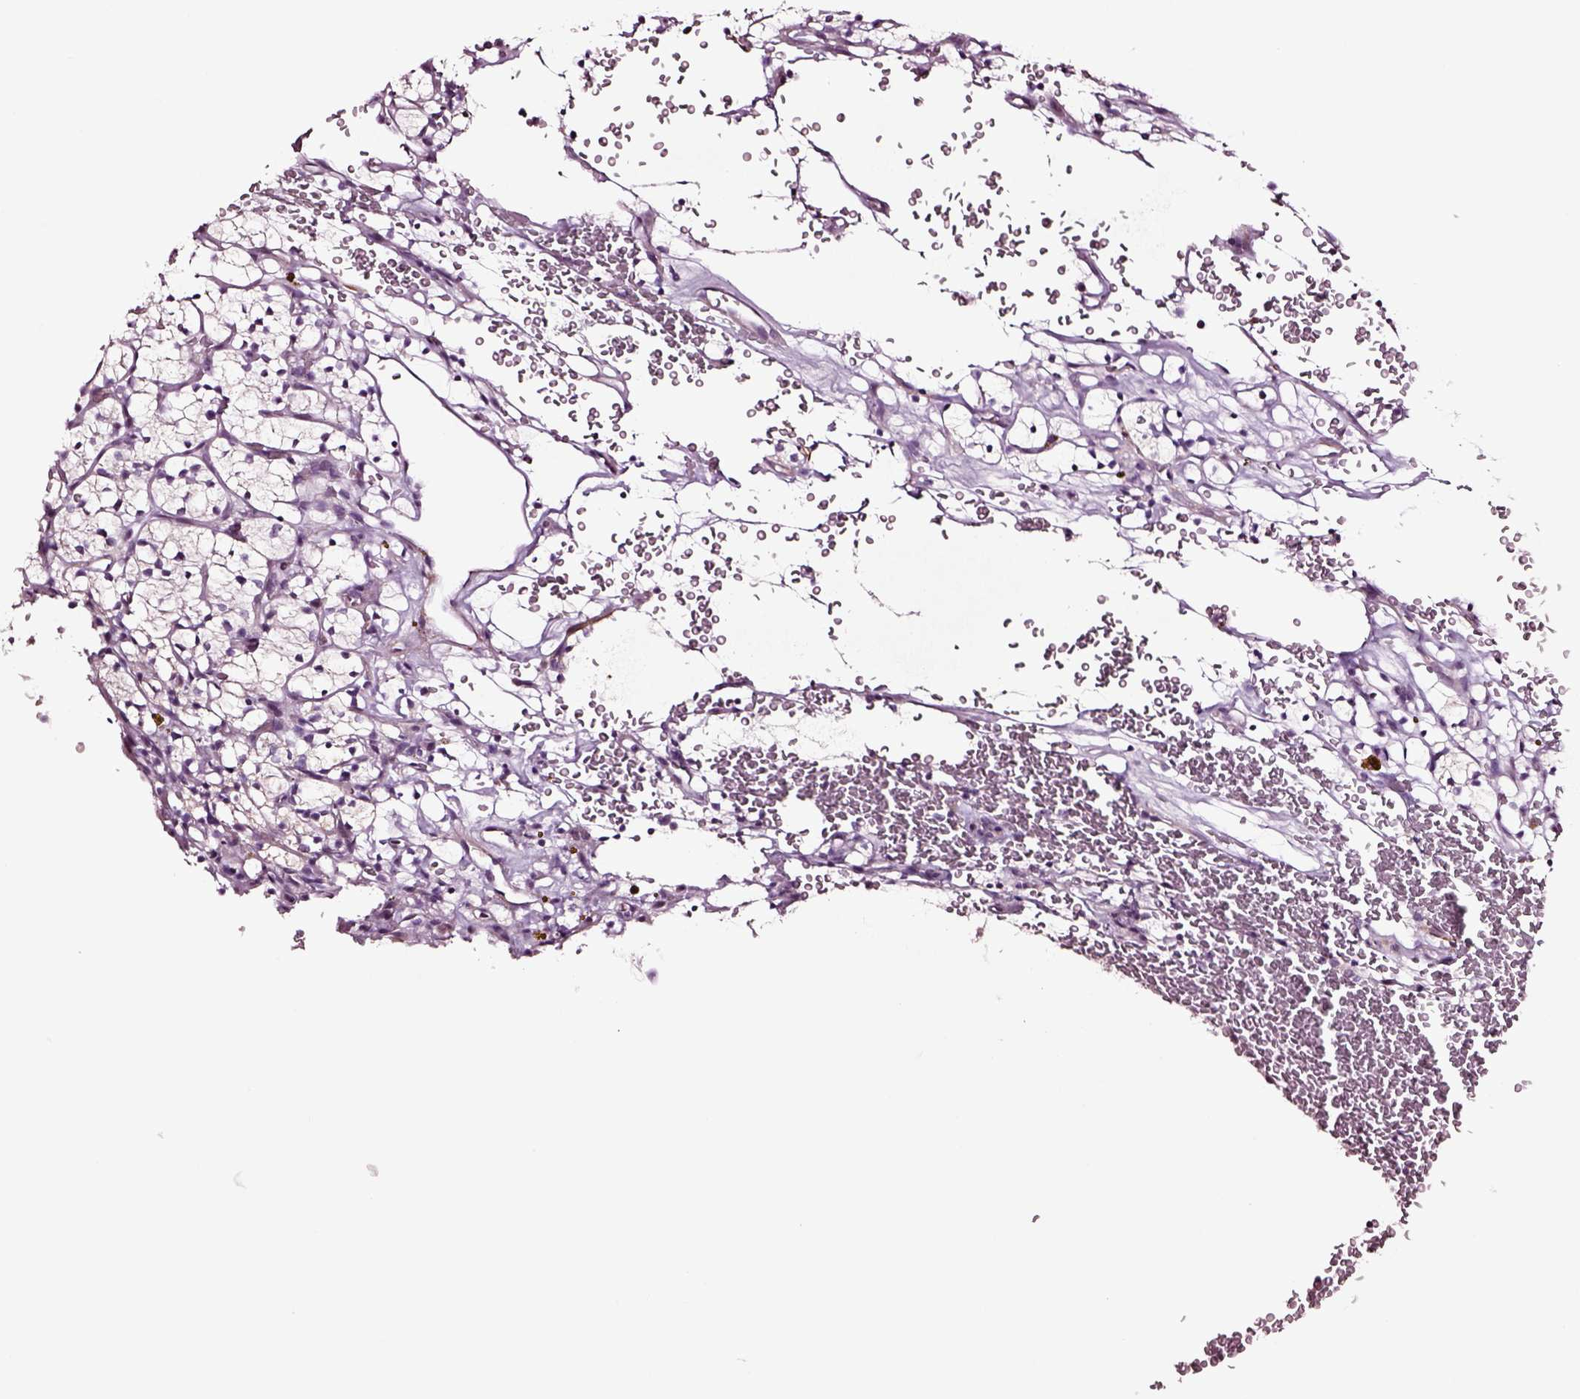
{"staining": {"intensity": "negative", "quantity": "none", "location": "none"}, "tissue": "renal cancer", "cell_type": "Tumor cells", "image_type": "cancer", "snomed": [{"axis": "morphology", "description": "Adenocarcinoma, NOS"}, {"axis": "topography", "description": "Kidney"}], "caption": "Adenocarcinoma (renal) stained for a protein using immunohistochemistry (IHC) exhibits no positivity tumor cells.", "gene": "SOX10", "patient": {"sex": "female", "age": 64}}